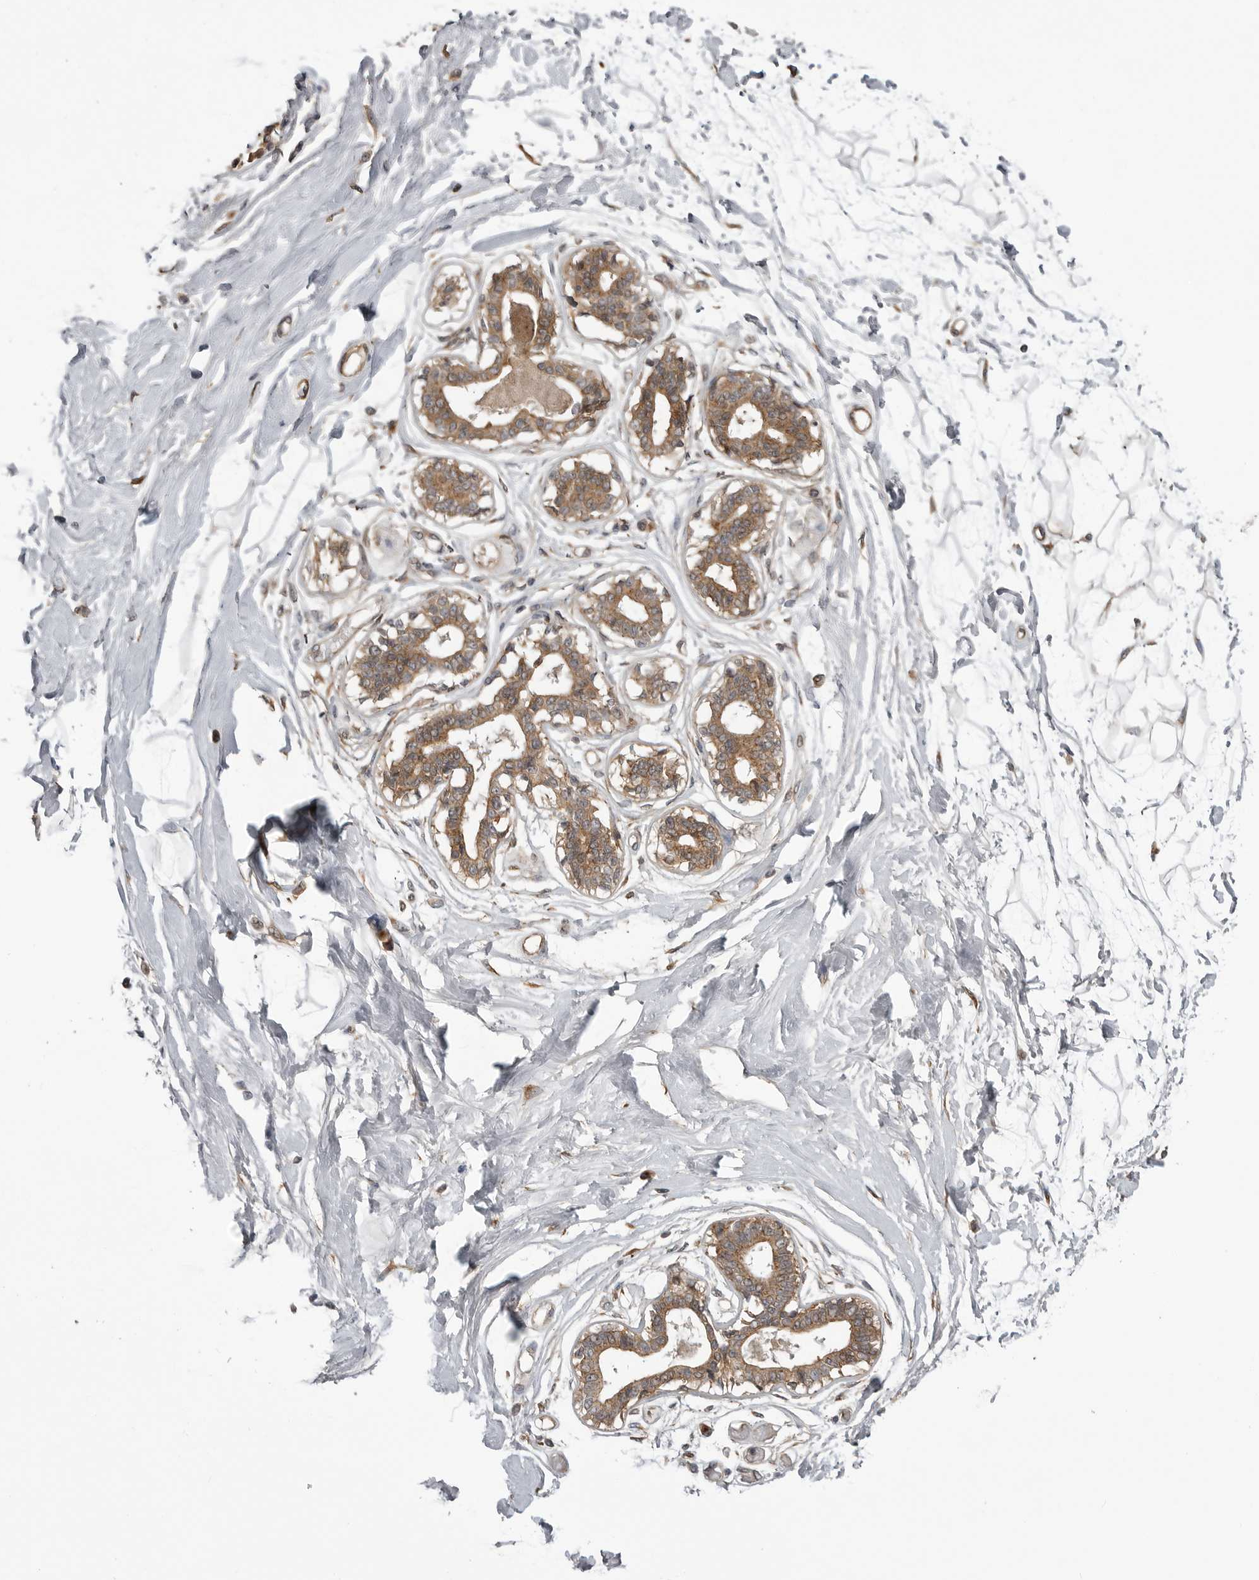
{"staining": {"intensity": "negative", "quantity": "none", "location": "none"}, "tissue": "breast", "cell_type": "Adipocytes", "image_type": "normal", "snomed": [{"axis": "morphology", "description": "Normal tissue, NOS"}, {"axis": "topography", "description": "Breast"}], "caption": "Adipocytes show no significant staining in unremarkable breast. (DAB (3,3'-diaminobenzidine) immunohistochemistry, high magnification).", "gene": "LRRC45", "patient": {"sex": "female", "age": 45}}